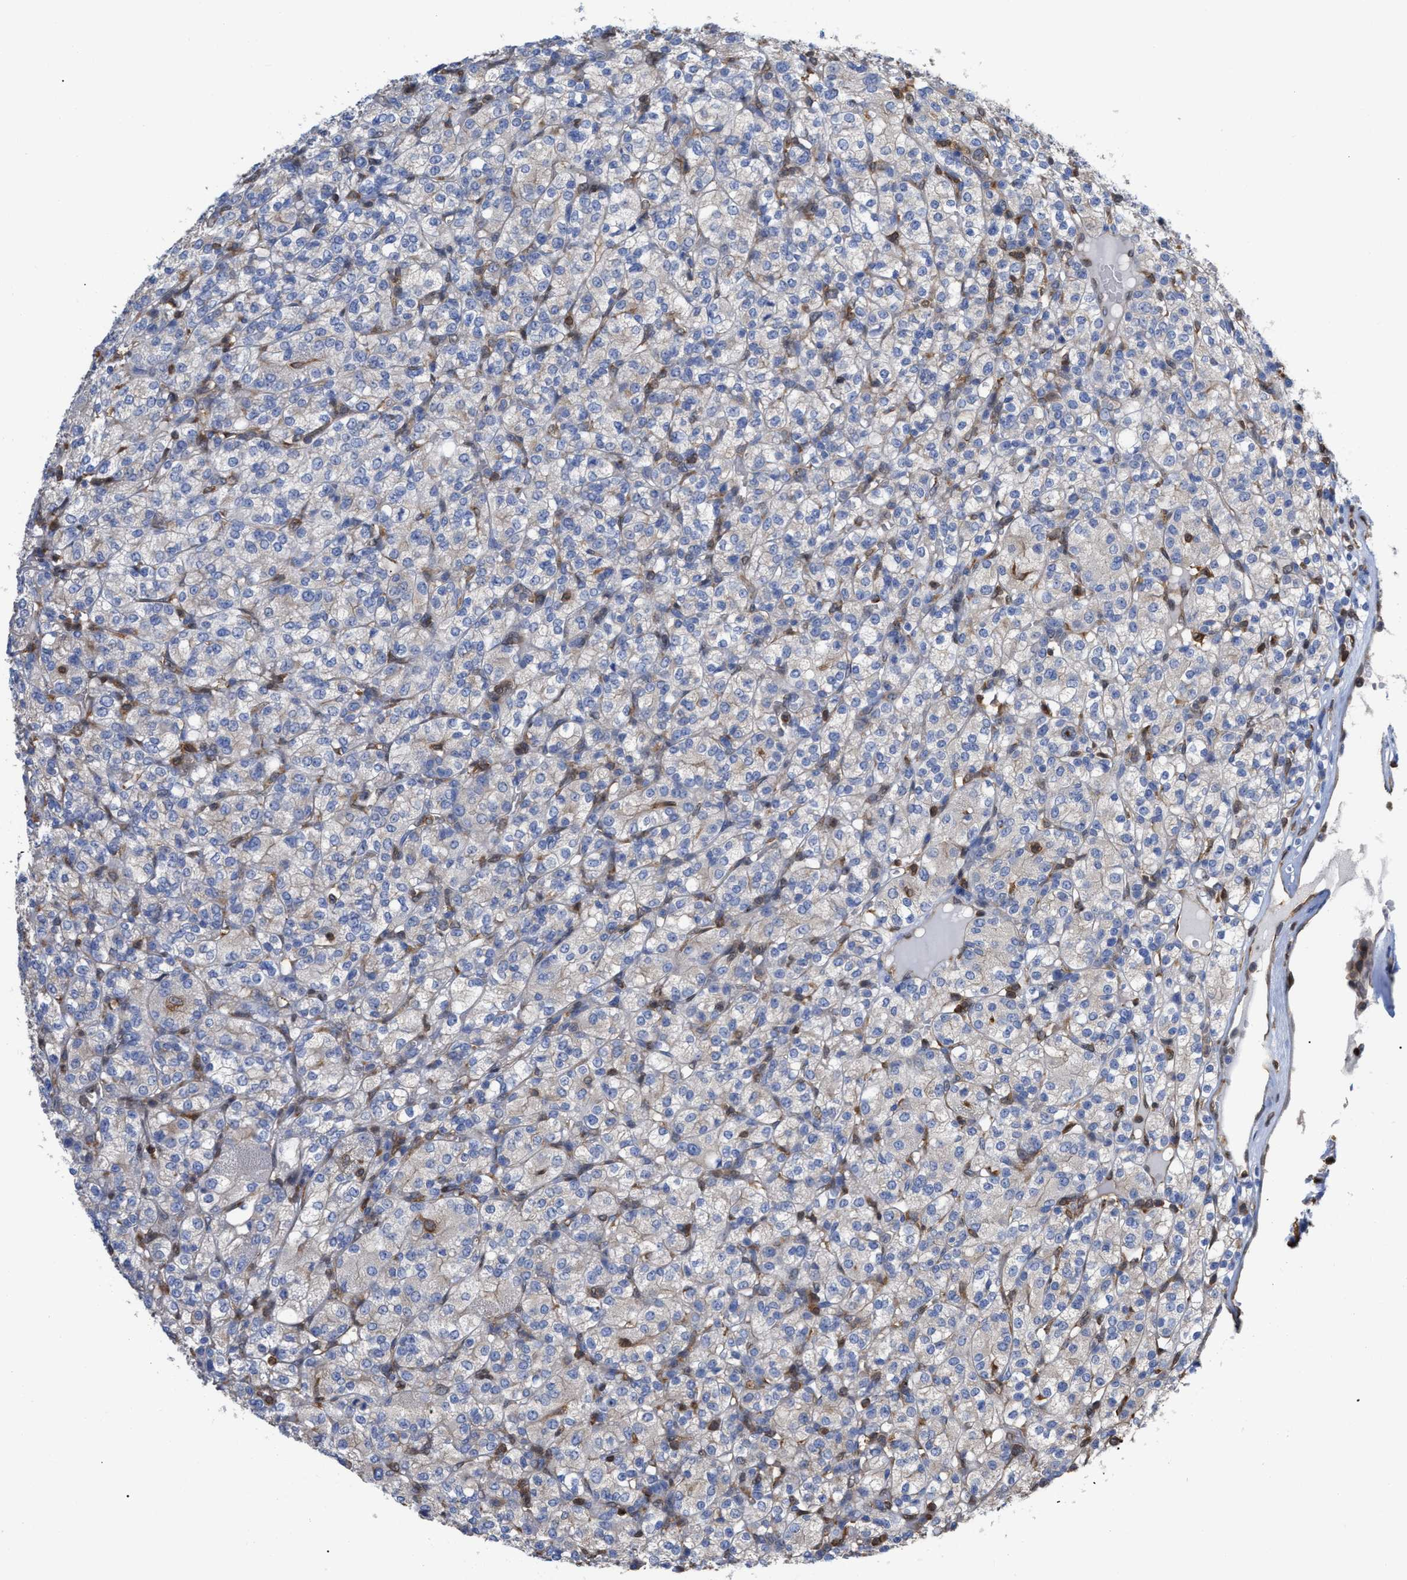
{"staining": {"intensity": "negative", "quantity": "none", "location": "none"}, "tissue": "renal cancer", "cell_type": "Tumor cells", "image_type": "cancer", "snomed": [{"axis": "morphology", "description": "Adenocarcinoma, NOS"}, {"axis": "topography", "description": "Kidney"}], "caption": "Histopathology image shows no significant protein positivity in tumor cells of adenocarcinoma (renal).", "gene": "GIMAP4", "patient": {"sex": "male", "age": 77}}